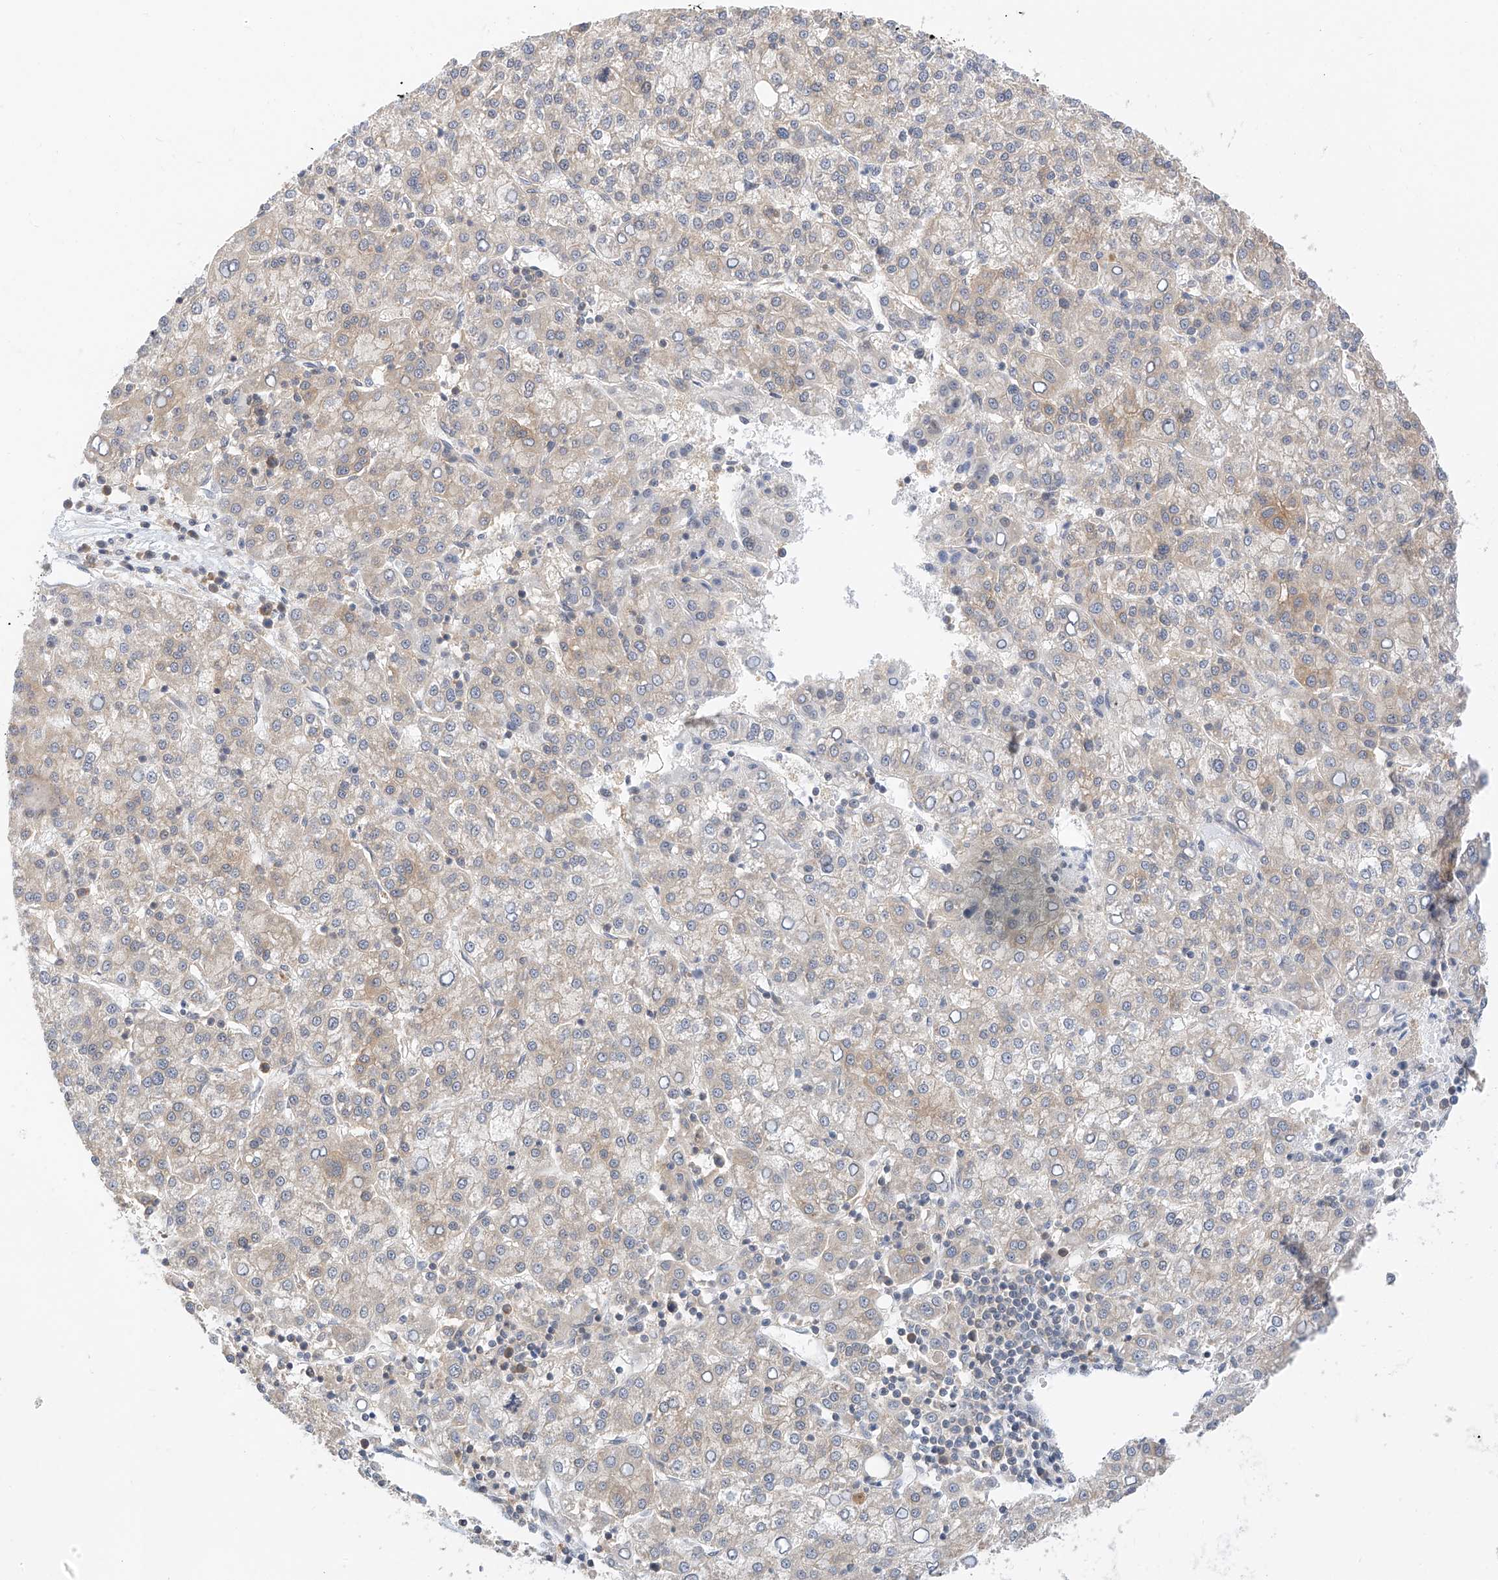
{"staining": {"intensity": "weak", "quantity": "25%-75%", "location": "cytoplasmic/membranous"}, "tissue": "liver cancer", "cell_type": "Tumor cells", "image_type": "cancer", "snomed": [{"axis": "morphology", "description": "Carcinoma, Hepatocellular, NOS"}, {"axis": "topography", "description": "Liver"}], "caption": "Protein expression analysis of human liver cancer reveals weak cytoplasmic/membranous expression in approximately 25%-75% of tumor cells.", "gene": "PPA2", "patient": {"sex": "female", "age": 58}}